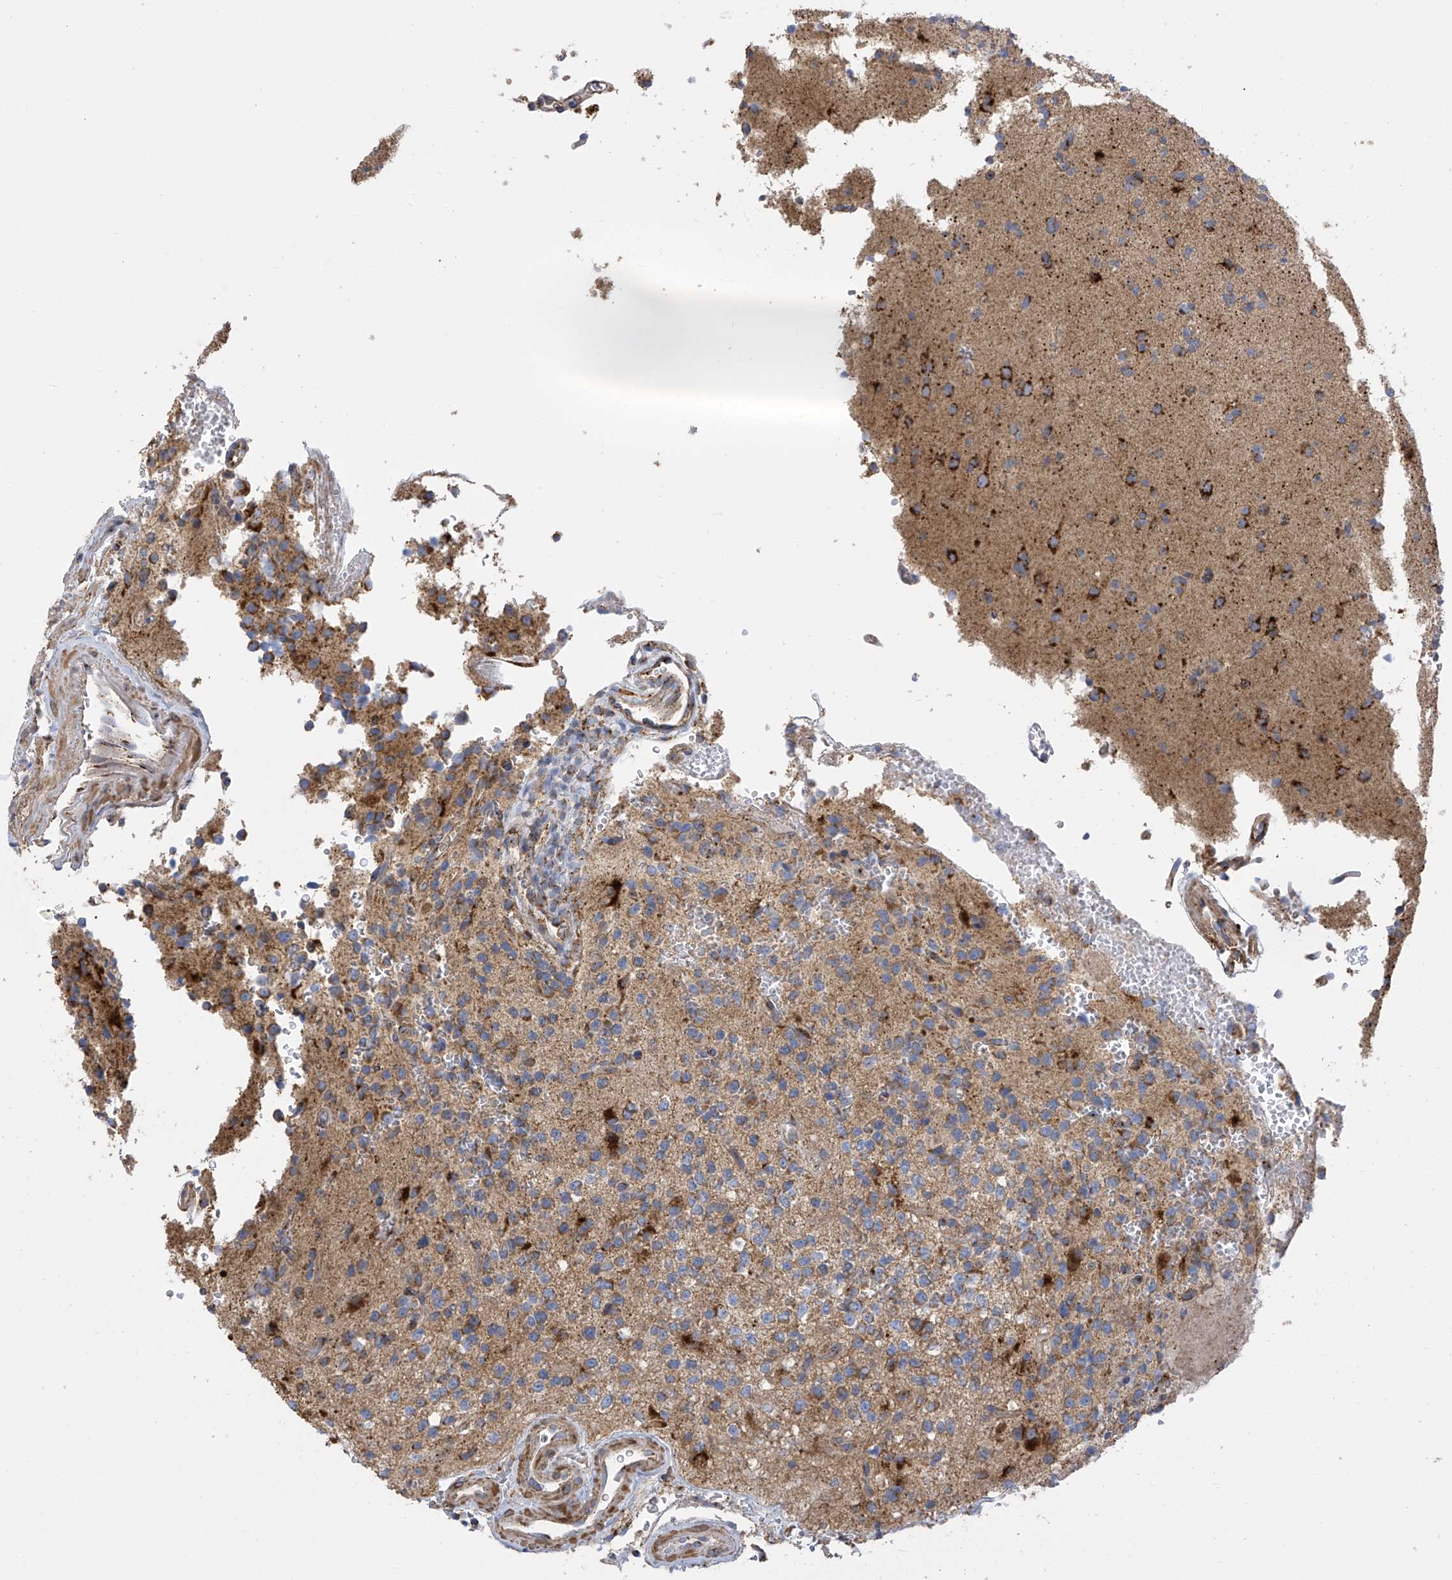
{"staining": {"intensity": "moderate", "quantity": "<25%", "location": "cytoplasmic/membranous"}, "tissue": "glioma", "cell_type": "Tumor cells", "image_type": "cancer", "snomed": [{"axis": "morphology", "description": "Glioma, malignant, High grade"}, {"axis": "topography", "description": "Brain"}], "caption": "Immunohistochemical staining of human glioma demonstrates low levels of moderate cytoplasmic/membranous staining in approximately <25% of tumor cells.", "gene": "ITM2B", "patient": {"sex": "female", "age": 62}}